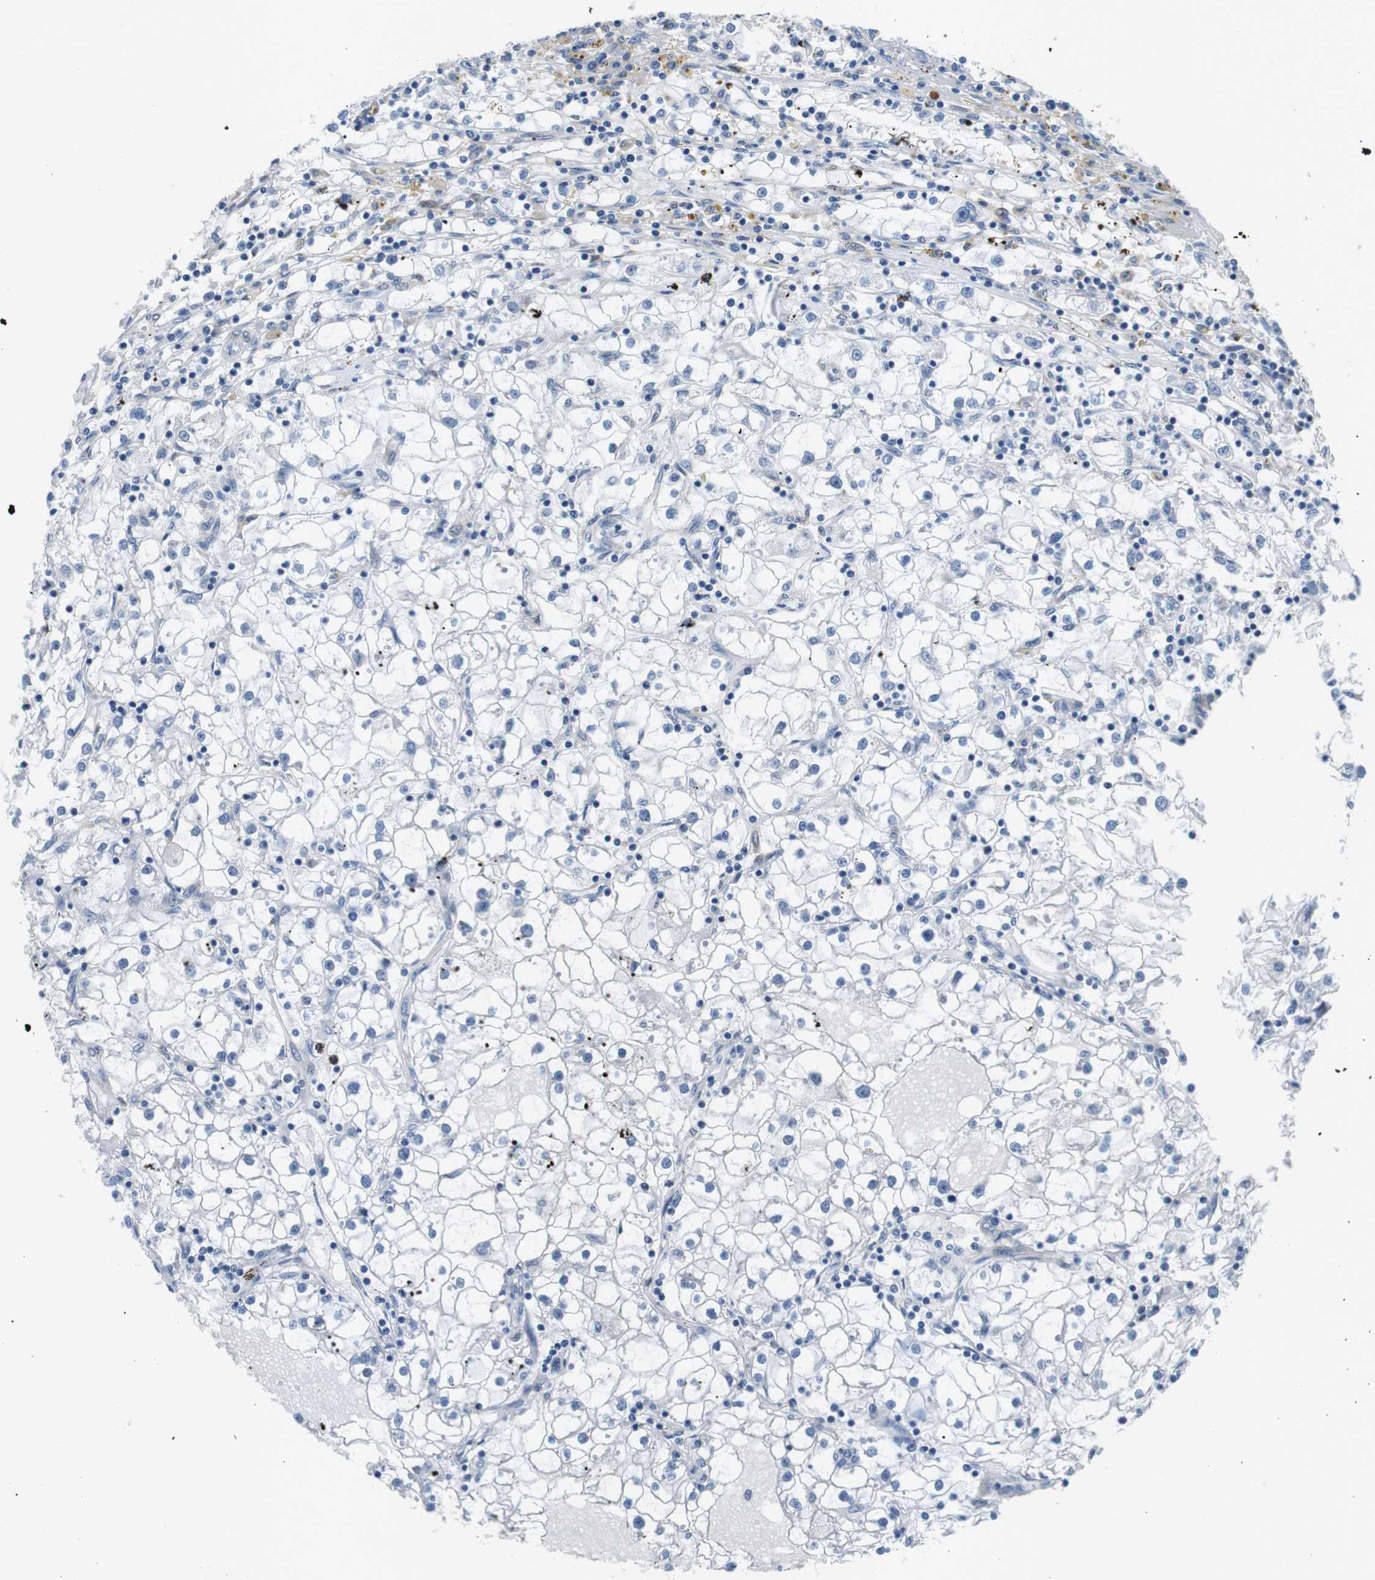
{"staining": {"intensity": "negative", "quantity": "none", "location": "none"}, "tissue": "renal cancer", "cell_type": "Tumor cells", "image_type": "cancer", "snomed": [{"axis": "morphology", "description": "Adenocarcinoma, NOS"}, {"axis": "topography", "description": "Kidney"}], "caption": "This is an immunohistochemistry (IHC) histopathology image of renal cancer. There is no expression in tumor cells.", "gene": "PHLDA1", "patient": {"sex": "male", "age": 56}}